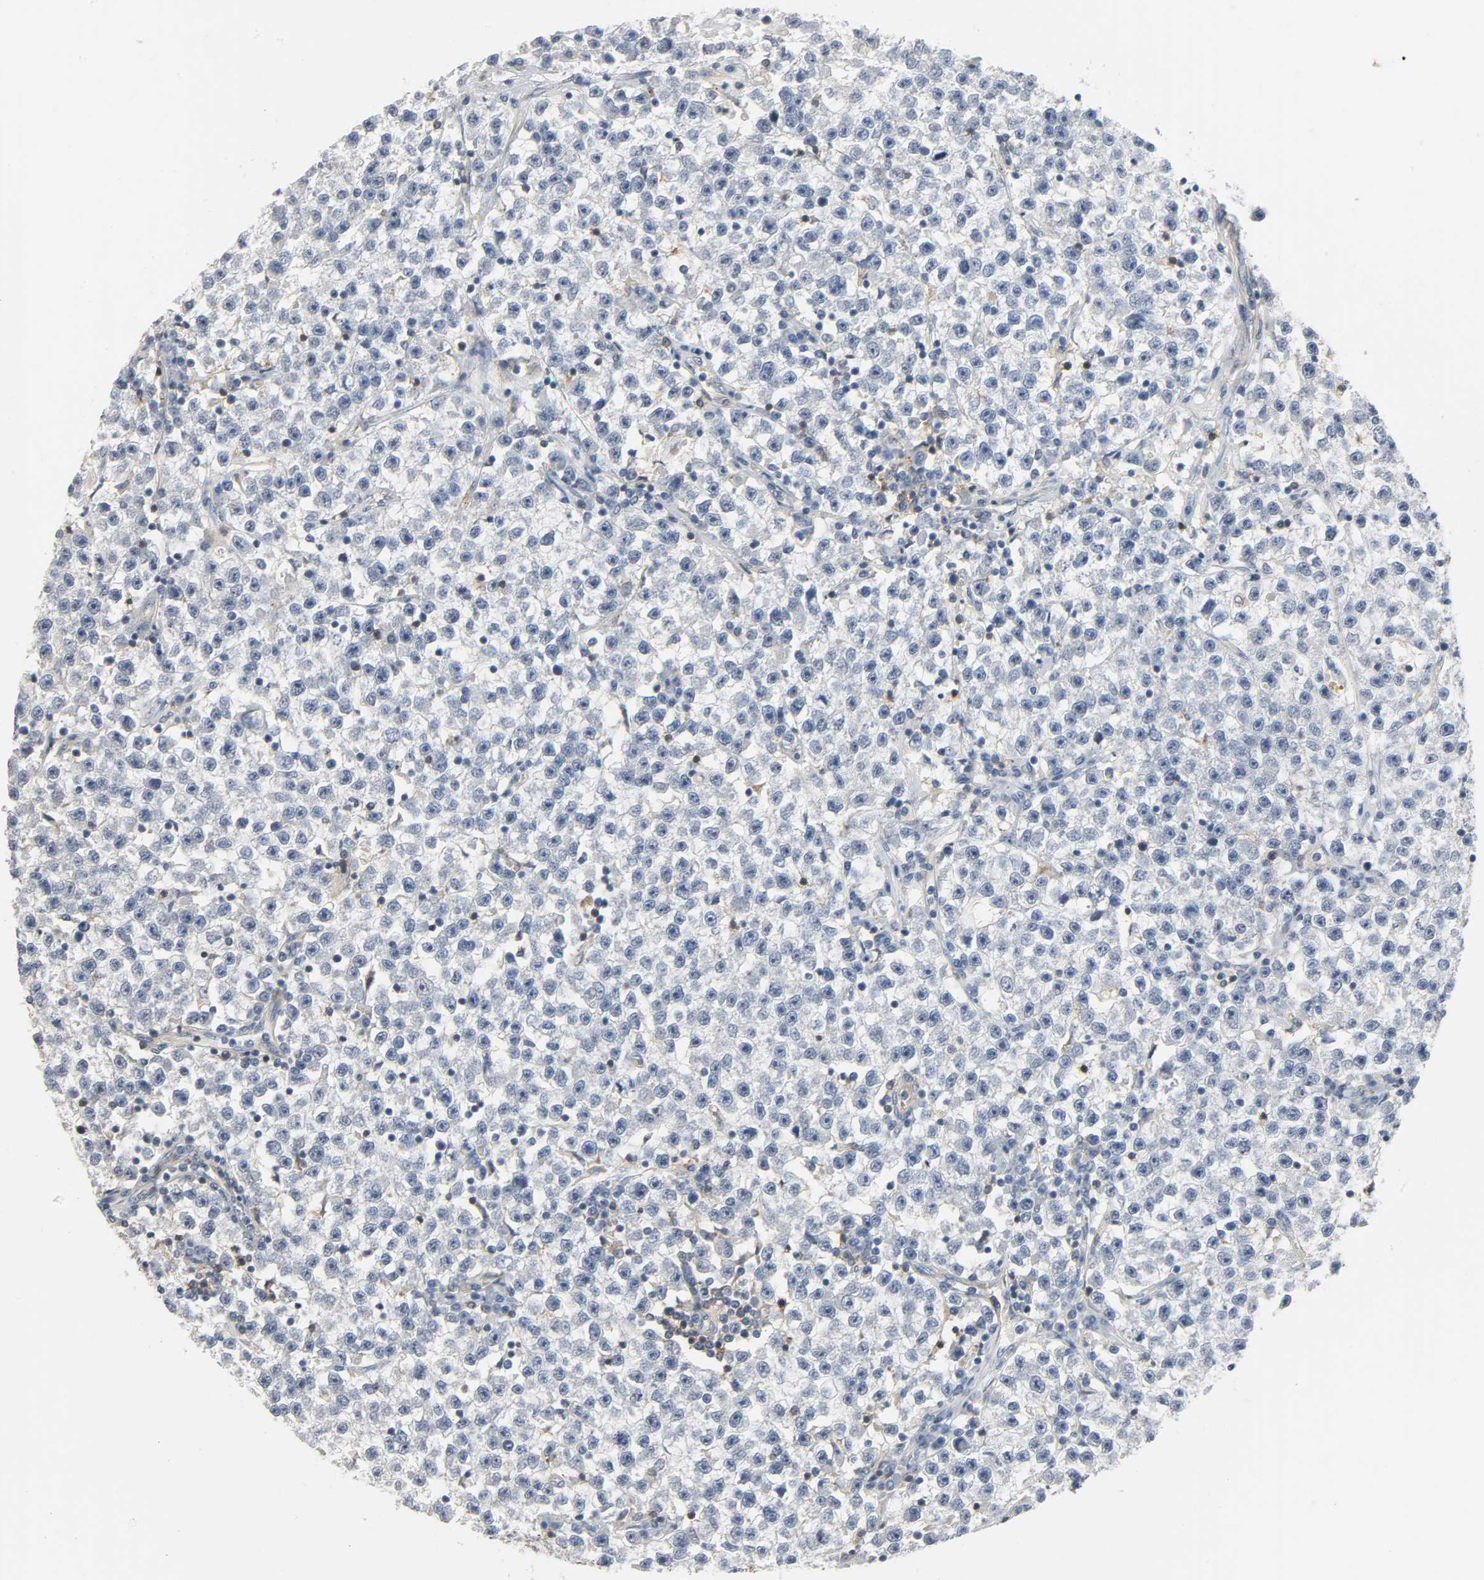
{"staining": {"intensity": "negative", "quantity": "none", "location": "none"}, "tissue": "testis cancer", "cell_type": "Tumor cells", "image_type": "cancer", "snomed": [{"axis": "morphology", "description": "Seminoma, NOS"}, {"axis": "topography", "description": "Testis"}], "caption": "Histopathology image shows no protein expression in tumor cells of testis cancer (seminoma) tissue.", "gene": "CD4", "patient": {"sex": "male", "age": 22}}